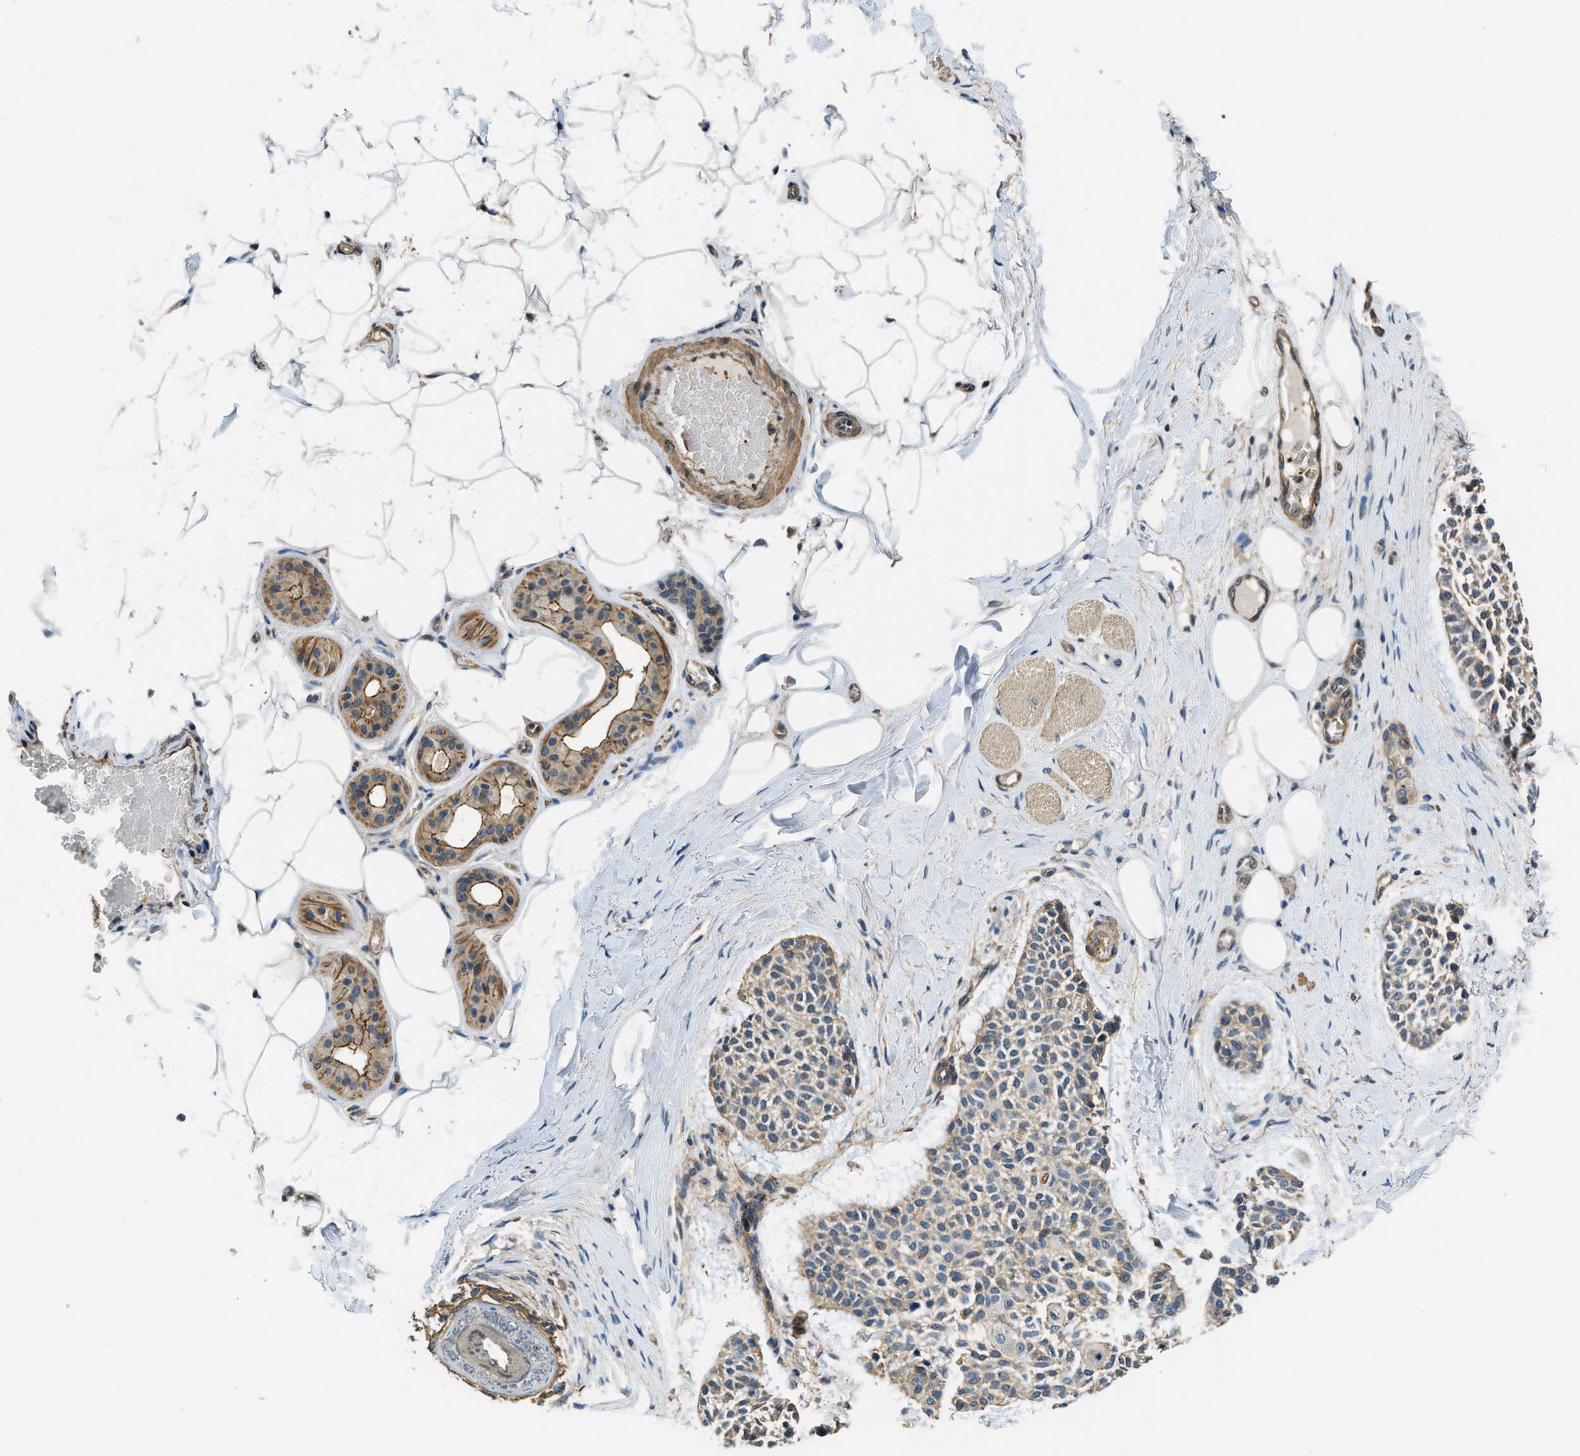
{"staining": {"intensity": "negative", "quantity": "none", "location": "none"}, "tissue": "skin cancer", "cell_type": "Tumor cells", "image_type": "cancer", "snomed": [{"axis": "morphology", "description": "Normal tissue, NOS"}, {"axis": "morphology", "description": "Basal cell carcinoma"}, {"axis": "topography", "description": "Skin"}], "caption": "Skin basal cell carcinoma was stained to show a protein in brown. There is no significant positivity in tumor cells.", "gene": "CGN", "patient": {"sex": "female", "age": 70}}